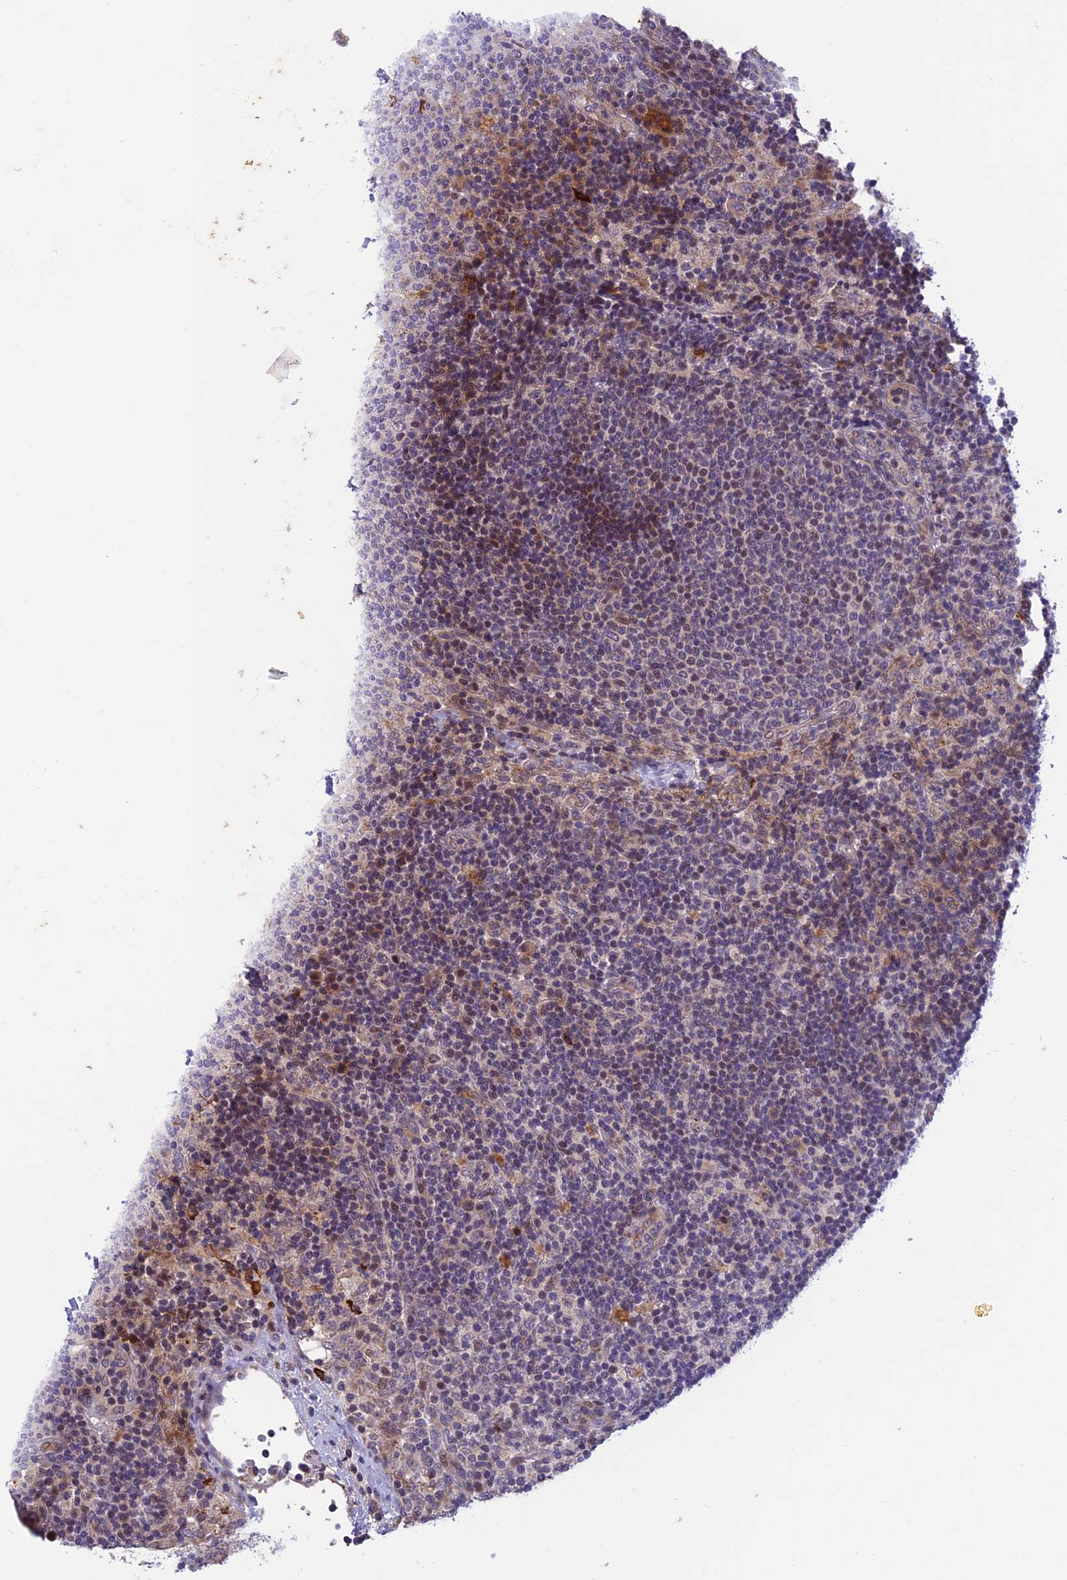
{"staining": {"intensity": "negative", "quantity": "none", "location": "none"}, "tissue": "lymph node", "cell_type": "Germinal center cells", "image_type": "normal", "snomed": [{"axis": "morphology", "description": "Normal tissue, NOS"}, {"axis": "topography", "description": "Lymph node"}], "caption": "Immunohistochemistry (IHC) micrograph of benign lymph node: human lymph node stained with DAB (3,3'-diaminobenzidine) demonstrates no significant protein expression in germinal center cells.", "gene": "ASPDH", "patient": {"sex": "female", "age": 70}}